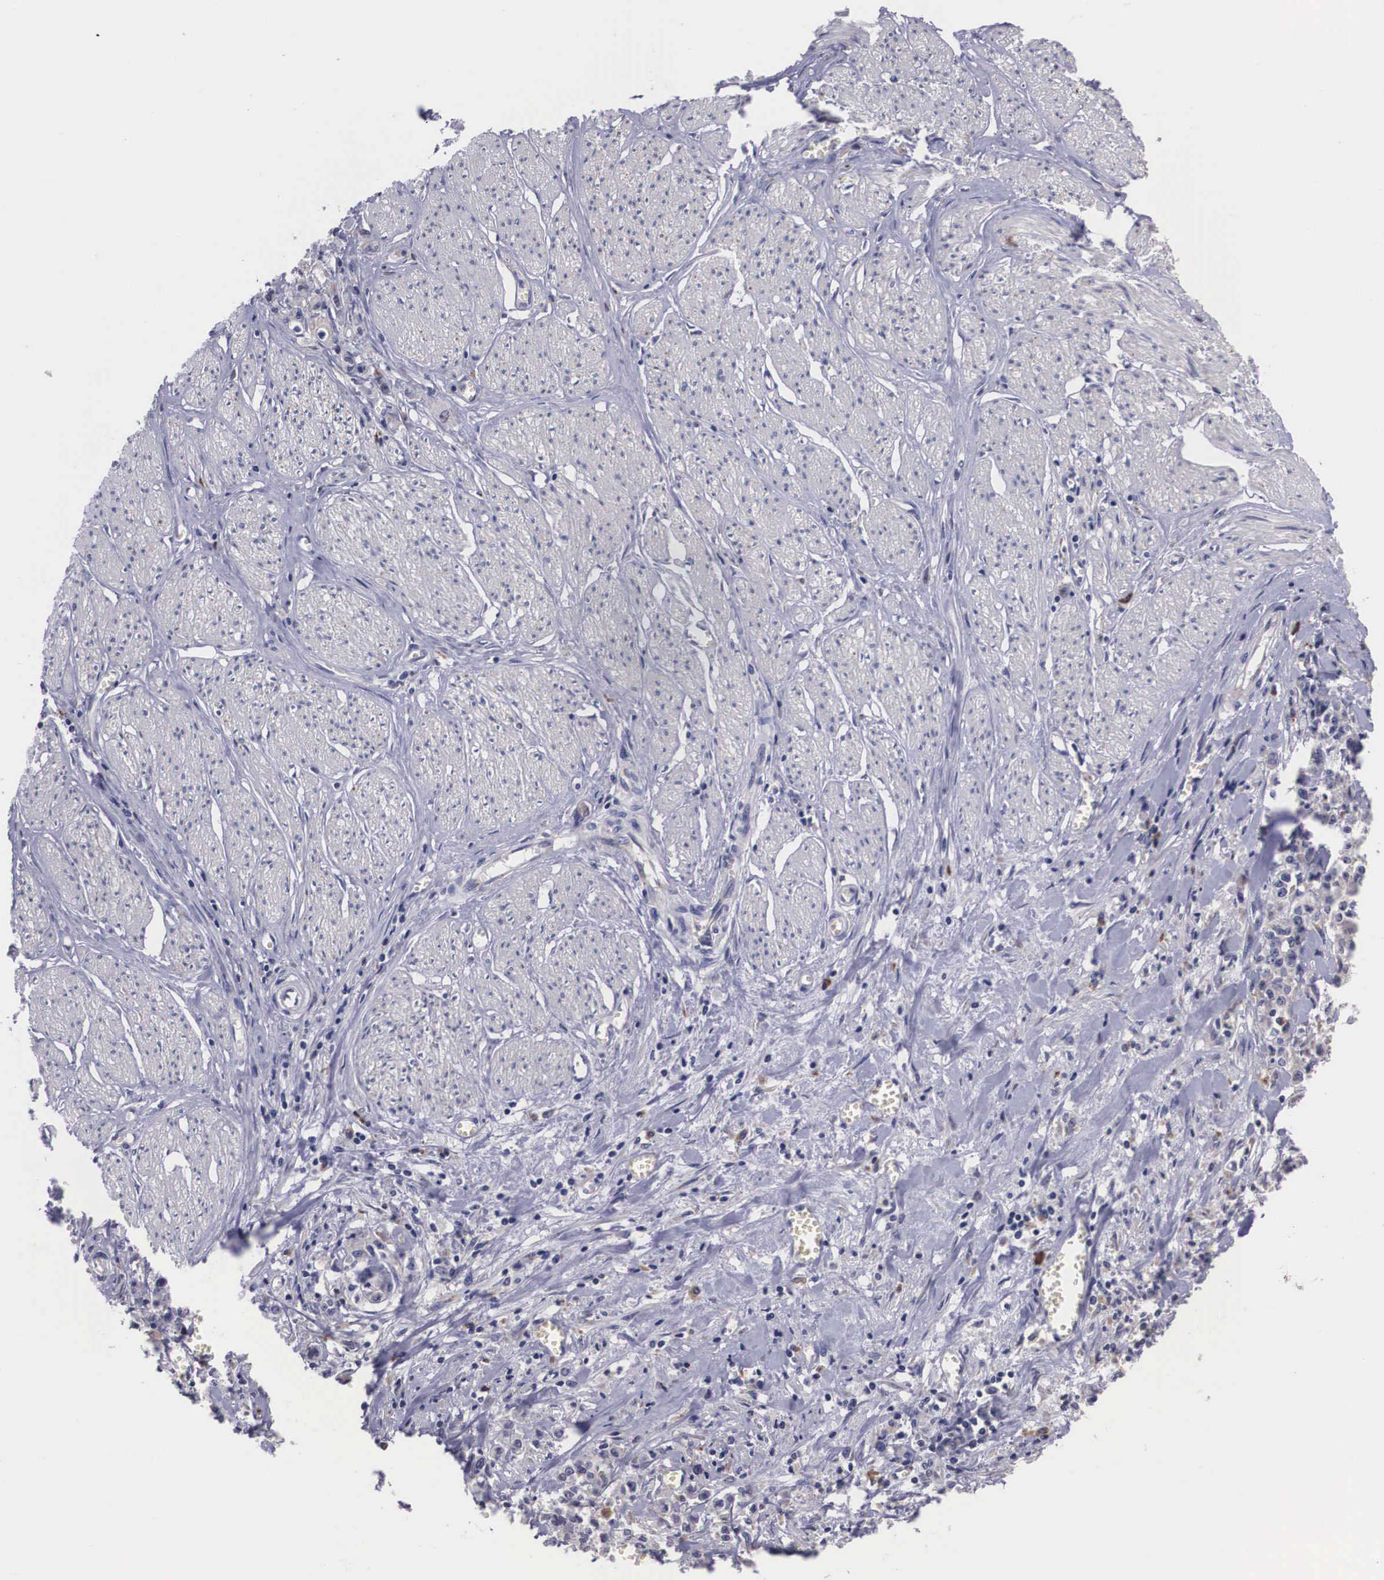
{"staining": {"intensity": "weak", "quantity": "<25%", "location": "cytoplasmic/membranous"}, "tissue": "stomach cancer", "cell_type": "Tumor cells", "image_type": "cancer", "snomed": [{"axis": "morphology", "description": "Adenocarcinoma, NOS"}, {"axis": "topography", "description": "Stomach"}], "caption": "Histopathology image shows no protein positivity in tumor cells of stomach cancer (adenocarcinoma) tissue. Nuclei are stained in blue.", "gene": "CRELD2", "patient": {"sex": "male", "age": 72}}